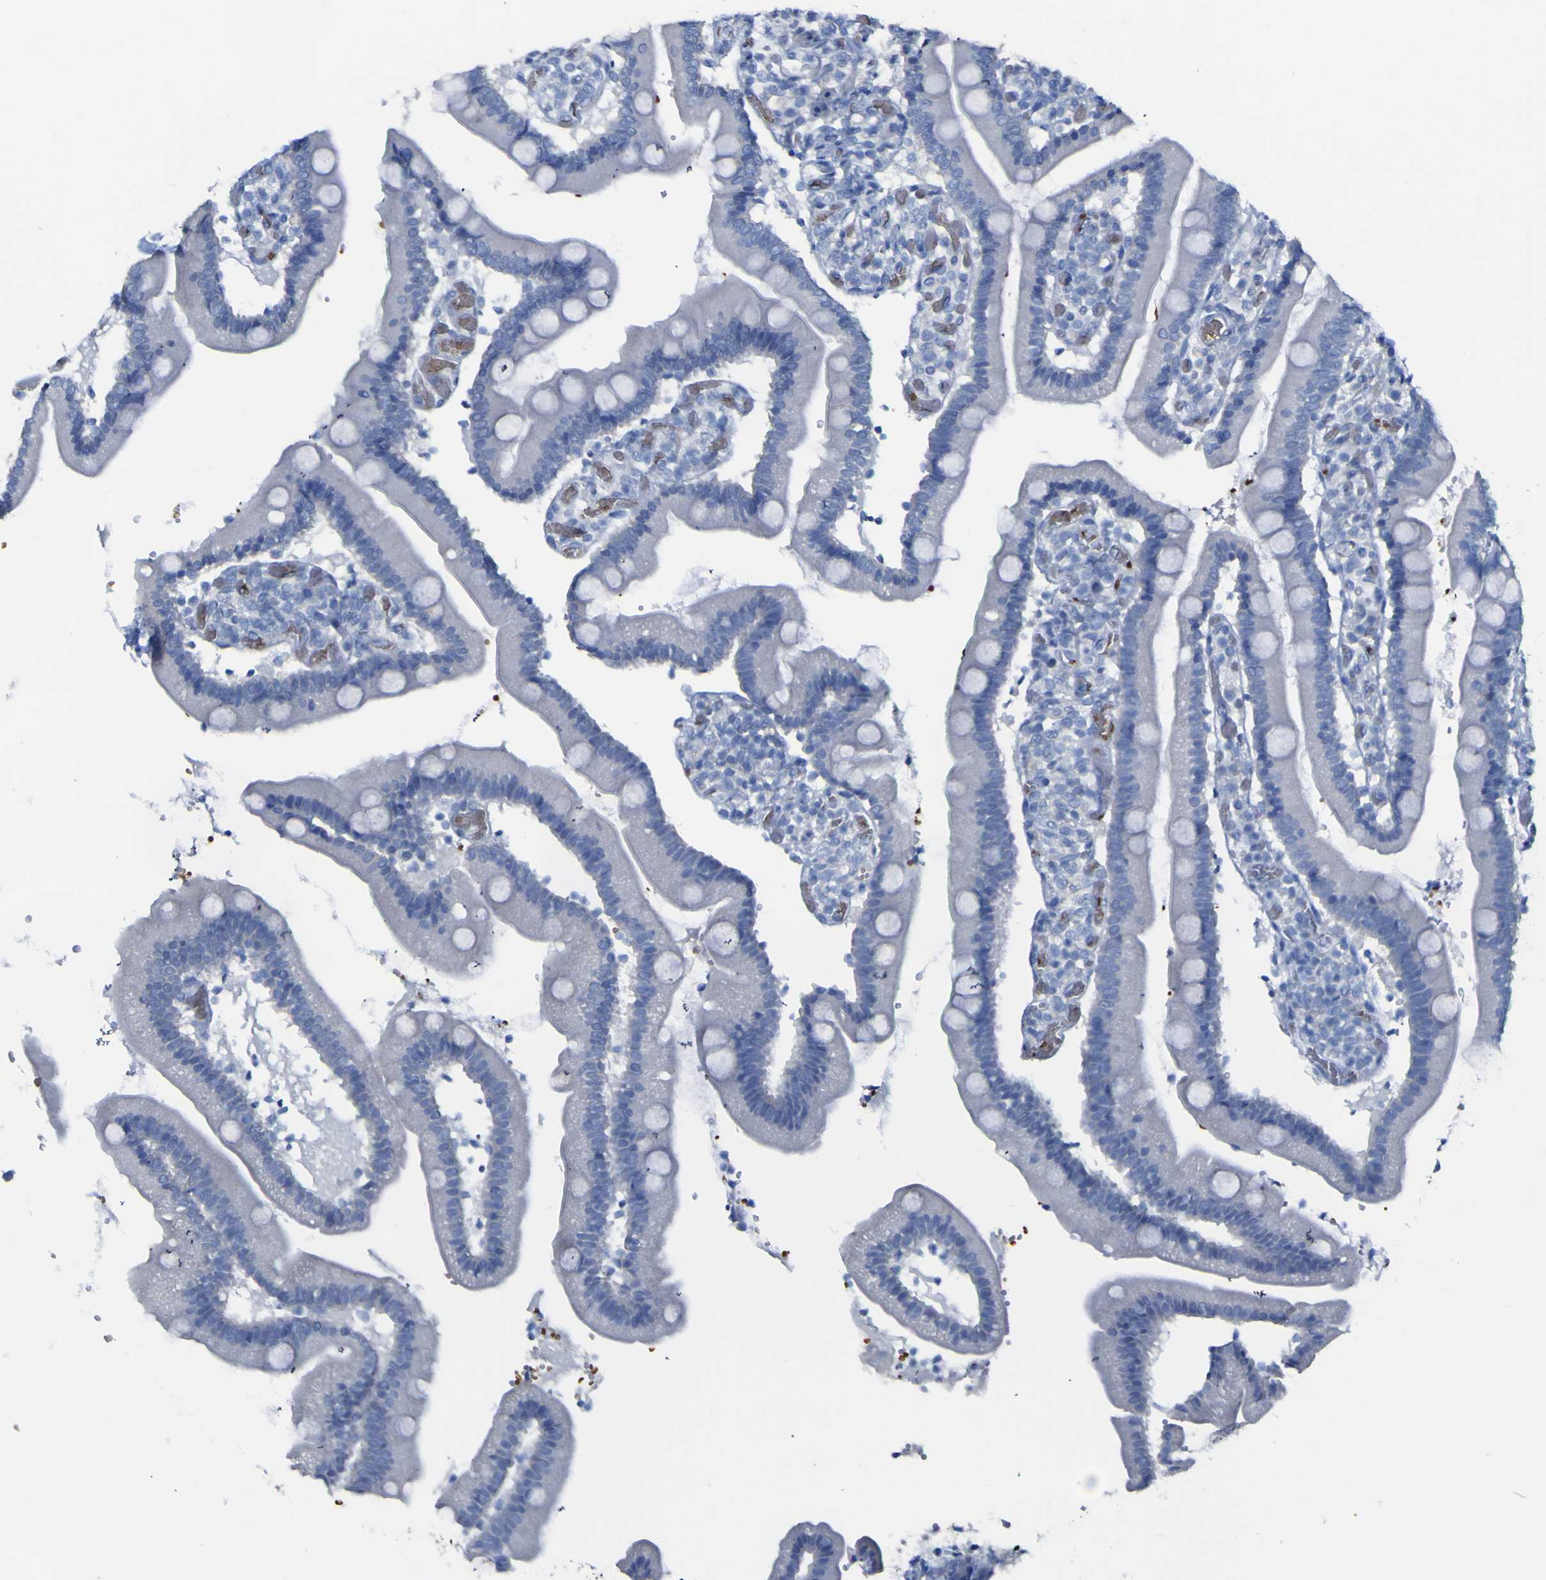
{"staining": {"intensity": "negative", "quantity": "none", "location": "none"}, "tissue": "duodenum", "cell_type": "Glandular cells", "image_type": "normal", "snomed": [{"axis": "morphology", "description": "Normal tissue, NOS"}, {"axis": "topography", "description": "Duodenum"}], "caption": "High magnification brightfield microscopy of unremarkable duodenum stained with DAB (3,3'-diaminobenzidine) (brown) and counterstained with hematoxylin (blue): glandular cells show no significant staining. (IHC, brightfield microscopy, high magnification).", "gene": "GCM1", "patient": {"sex": "male", "age": 66}}